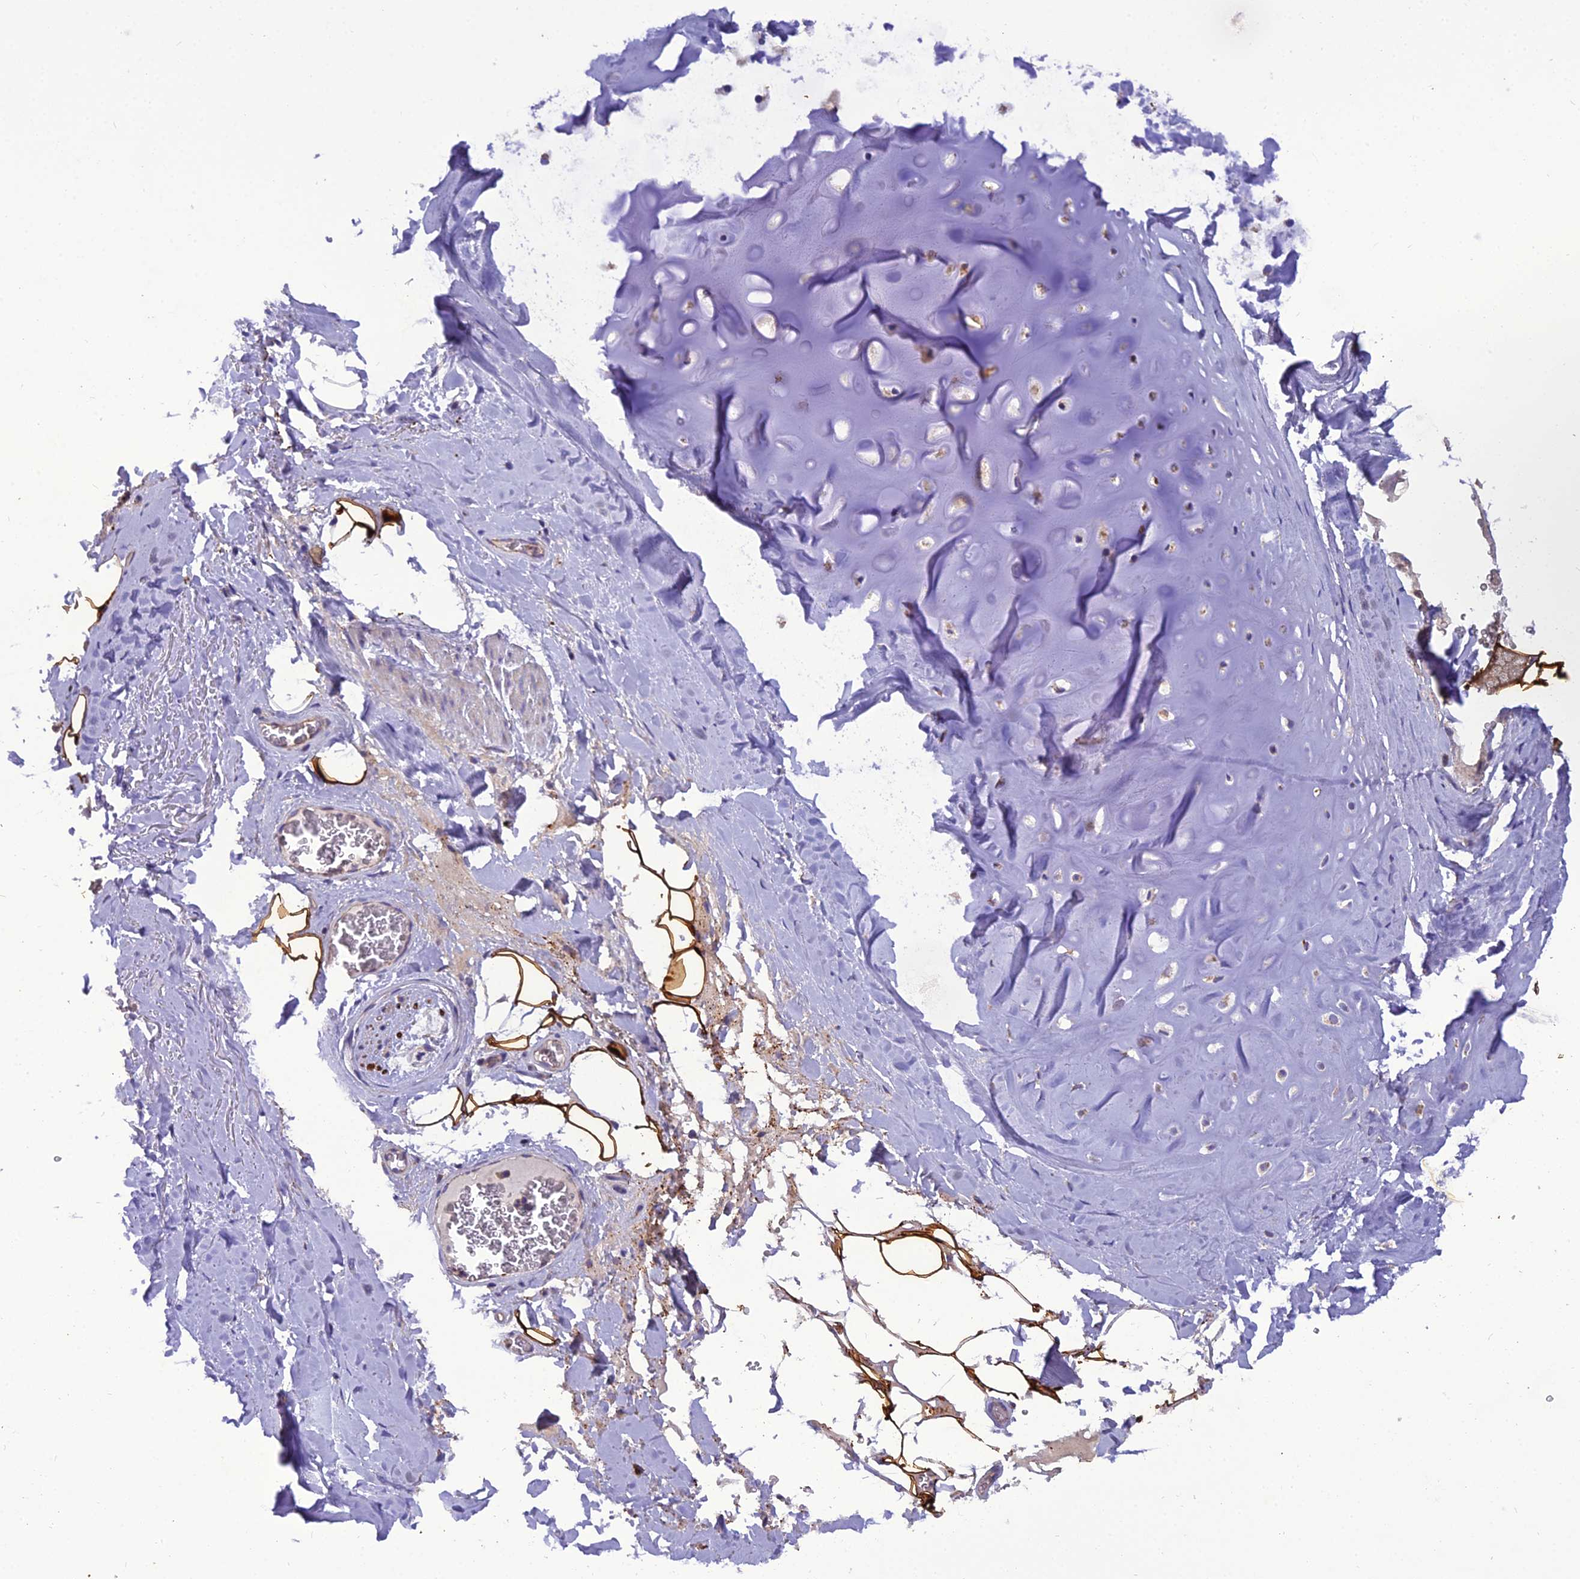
{"staining": {"intensity": "strong", "quantity": ">75%", "location": "cytoplasmic/membranous"}, "tissue": "adipose tissue", "cell_type": "Adipocytes", "image_type": "normal", "snomed": [{"axis": "morphology", "description": "Normal tissue, NOS"}, {"axis": "topography", "description": "Cartilage tissue"}], "caption": "Adipocytes exhibit high levels of strong cytoplasmic/membranous positivity in about >75% of cells in unremarkable adipose tissue. (brown staining indicates protein expression, while blue staining denotes nuclei).", "gene": "GPD1", "patient": {"sex": "female", "age": 63}}